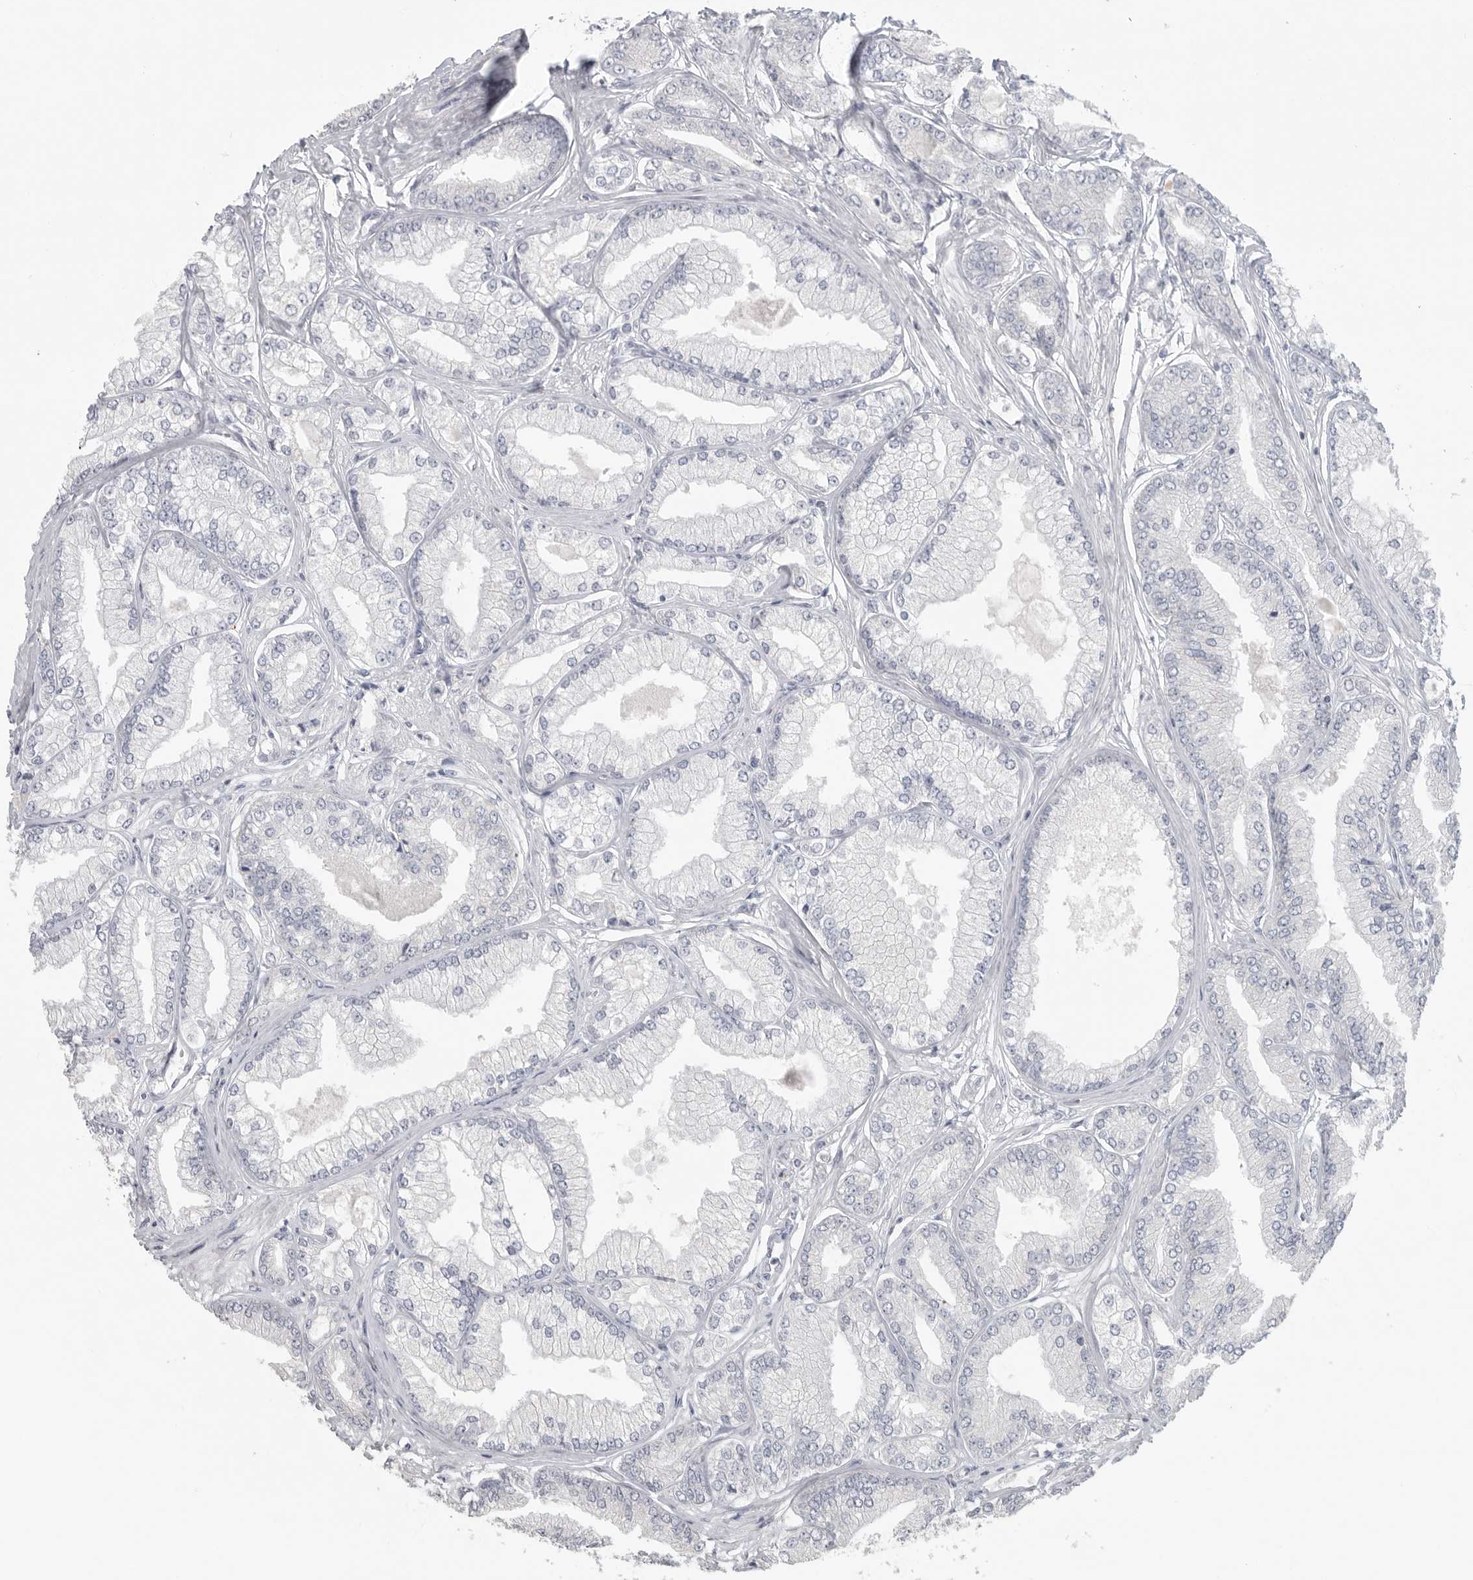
{"staining": {"intensity": "negative", "quantity": "none", "location": "none"}, "tissue": "prostate cancer", "cell_type": "Tumor cells", "image_type": "cancer", "snomed": [{"axis": "morphology", "description": "Adenocarcinoma, Low grade"}, {"axis": "topography", "description": "Prostate"}], "caption": "Prostate cancer (low-grade adenocarcinoma) stained for a protein using IHC displays no positivity tumor cells.", "gene": "TMEM69", "patient": {"sex": "male", "age": 52}}